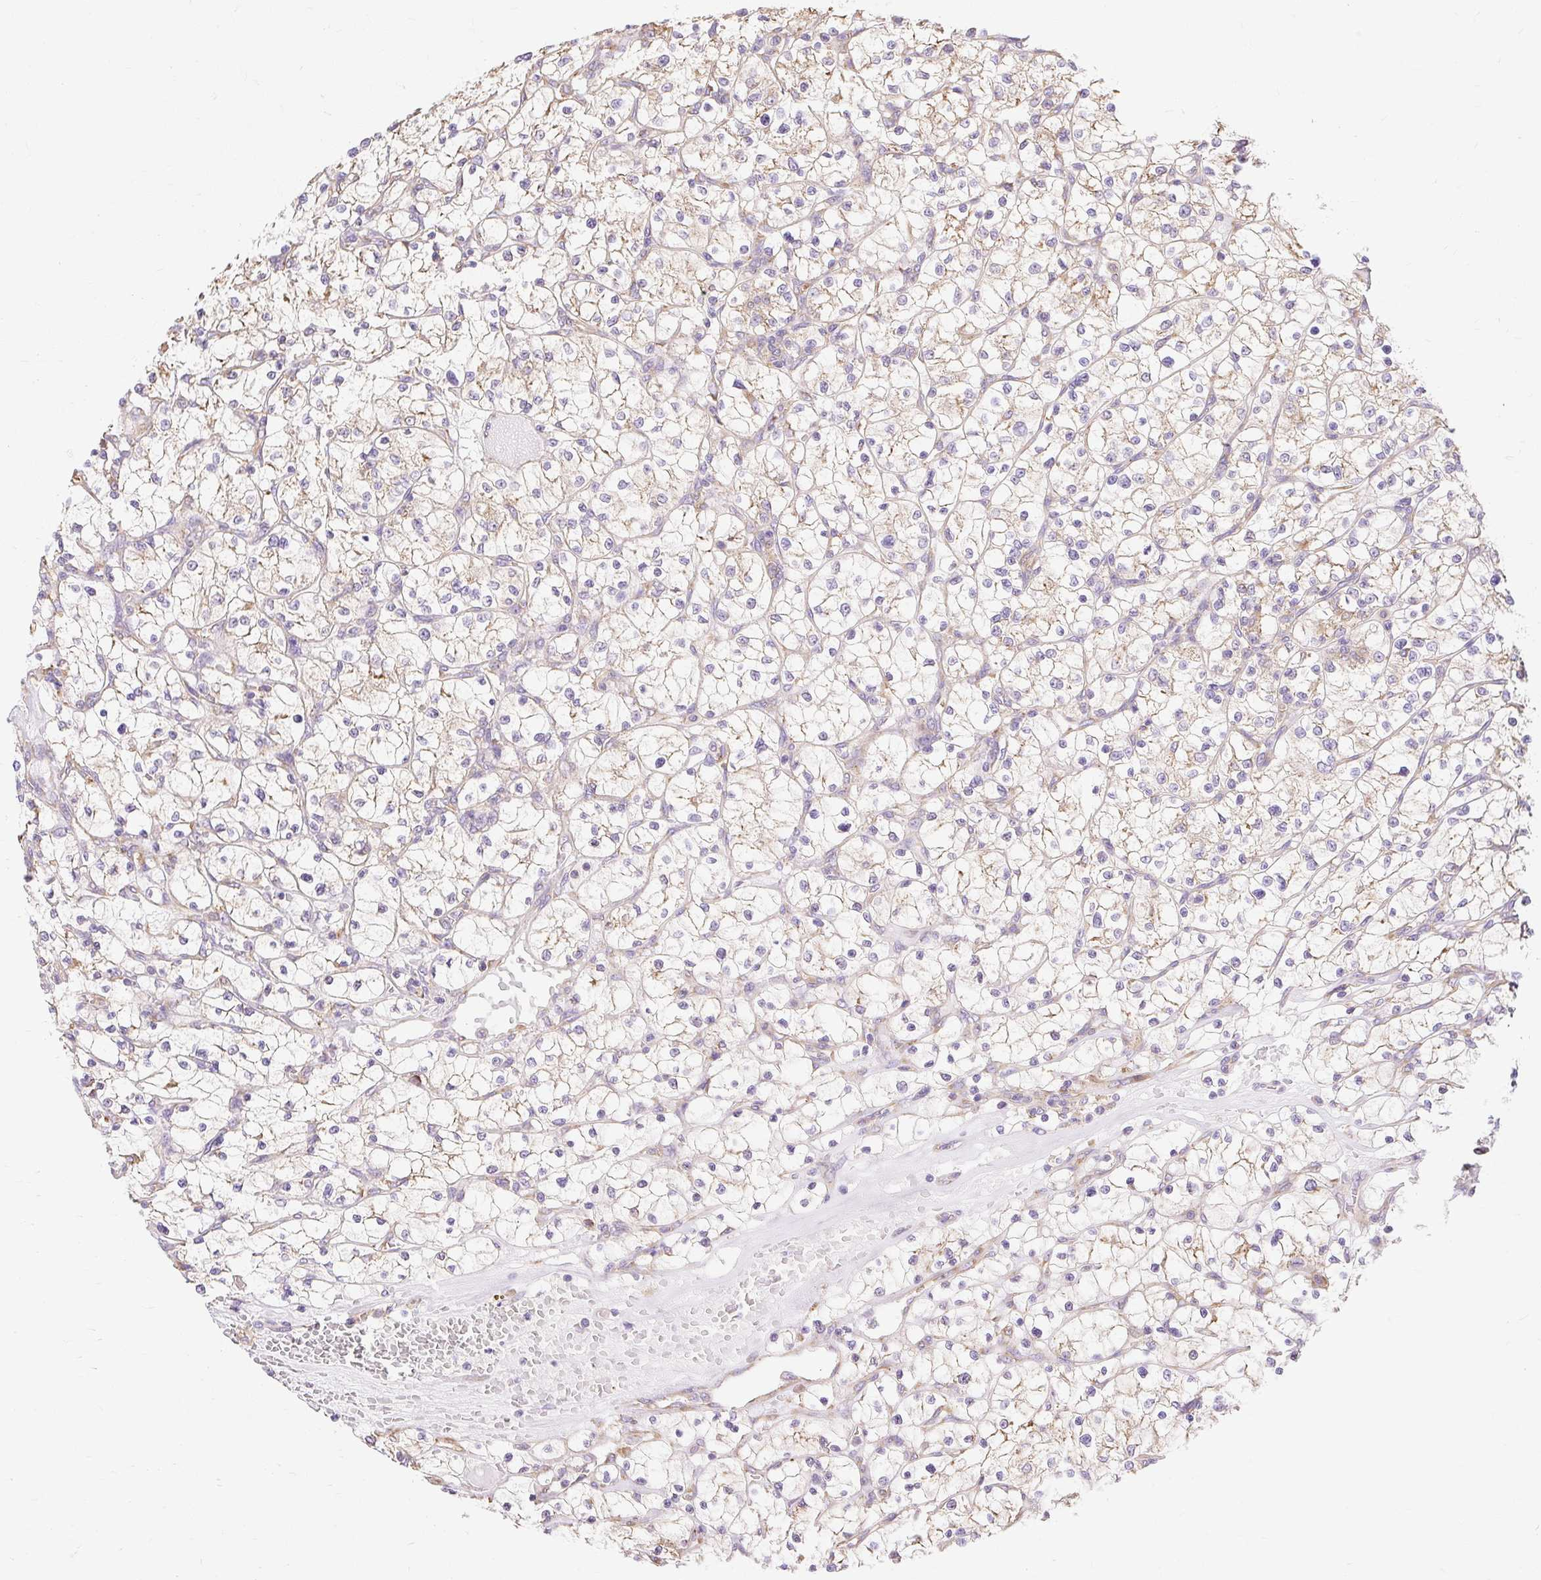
{"staining": {"intensity": "weak", "quantity": "25%-75%", "location": "cytoplasmic/membranous"}, "tissue": "renal cancer", "cell_type": "Tumor cells", "image_type": "cancer", "snomed": [{"axis": "morphology", "description": "Adenocarcinoma, NOS"}, {"axis": "topography", "description": "Kidney"}], "caption": "Weak cytoplasmic/membranous positivity is appreciated in approximately 25%-75% of tumor cells in renal adenocarcinoma.", "gene": "RPS17", "patient": {"sex": "female", "age": 64}}